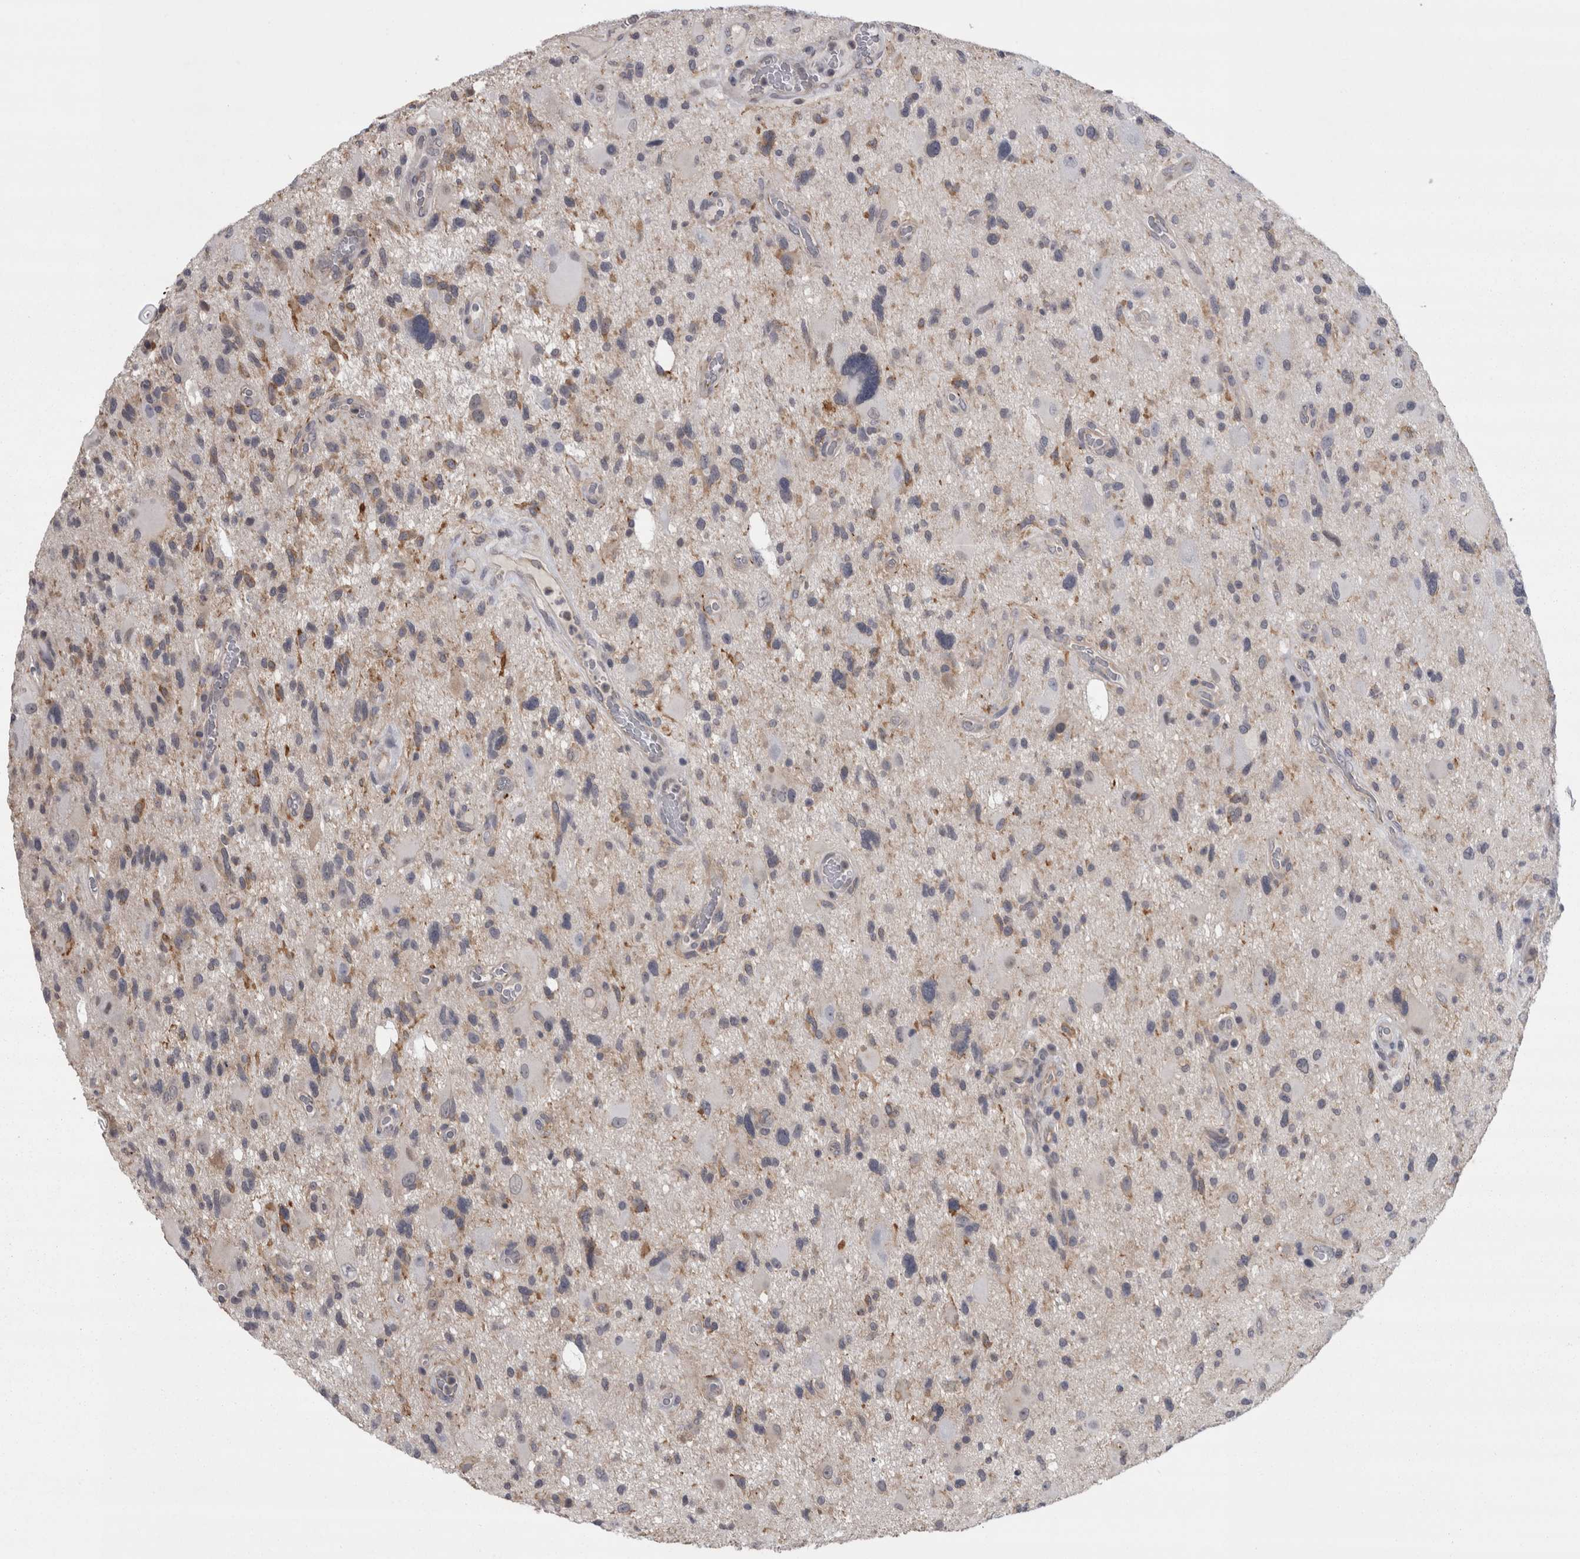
{"staining": {"intensity": "negative", "quantity": "none", "location": "none"}, "tissue": "glioma", "cell_type": "Tumor cells", "image_type": "cancer", "snomed": [{"axis": "morphology", "description": "Glioma, malignant, High grade"}, {"axis": "topography", "description": "Brain"}], "caption": "This is an immunohistochemistry micrograph of human glioma. There is no expression in tumor cells.", "gene": "LYZL6", "patient": {"sex": "male", "age": 33}}